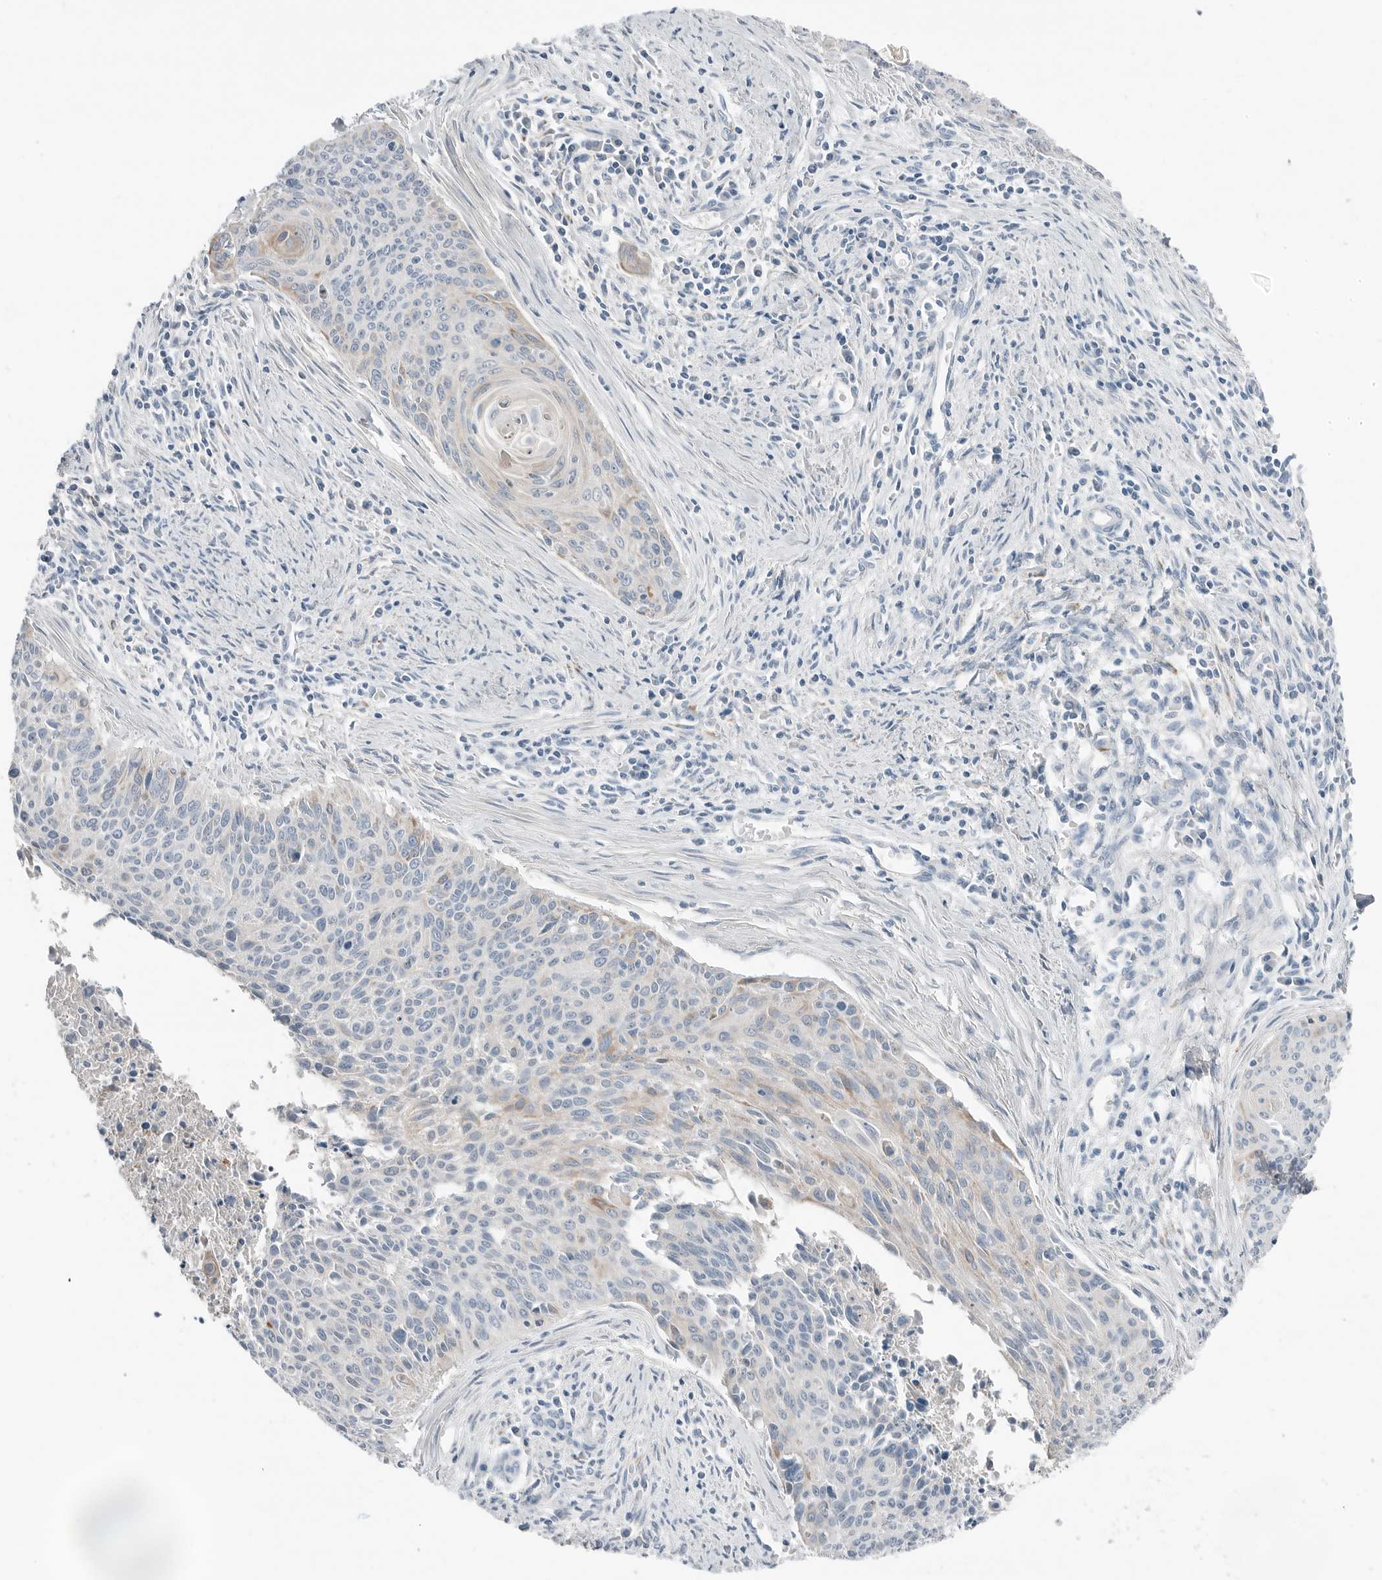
{"staining": {"intensity": "weak", "quantity": "<25%", "location": "cytoplasmic/membranous"}, "tissue": "cervical cancer", "cell_type": "Tumor cells", "image_type": "cancer", "snomed": [{"axis": "morphology", "description": "Squamous cell carcinoma, NOS"}, {"axis": "topography", "description": "Cervix"}], "caption": "Tumor cells show no significant protein positivity in squamous cell carcinoma (cervical).", "gene": "SERPINB7", "patient": {"sex": "female", "age": 55}}